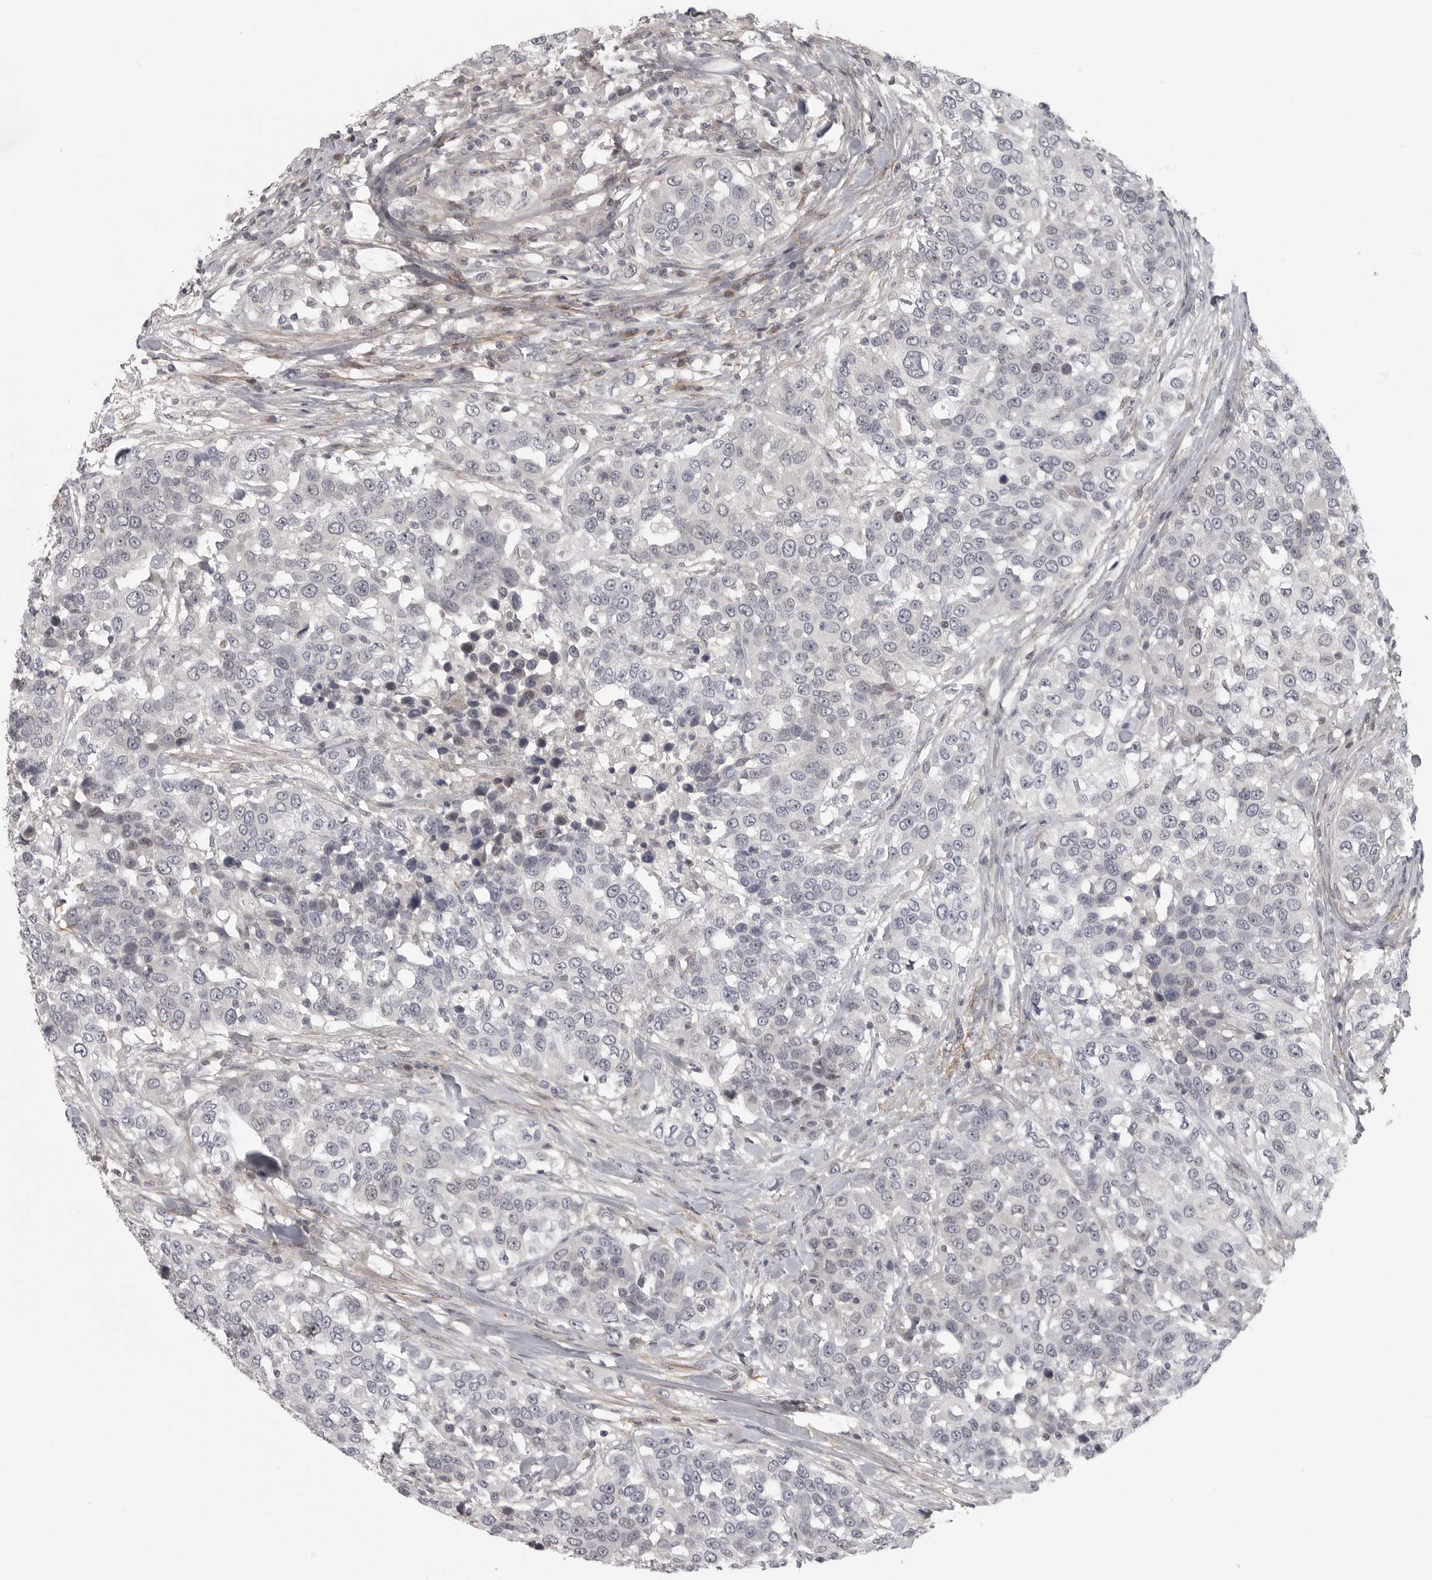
{"staining": {"intensity": "negative", "quantity": "none", "location": "none"}, "tissue": "urothelial cancer", "cell_type": "Tumor cells", "image_type": "cancer", "snomed": [{"axis": "morphology", "description": "Urothelial carcinoma, High grade"}, {"axis": "topography", "description": "Urinary bladder"}], "caption": "Tumor cells are negative for protein expression in human urothelial cancer.", "gene": "UROD", "patient": {"sex": "female", "age": 80}}